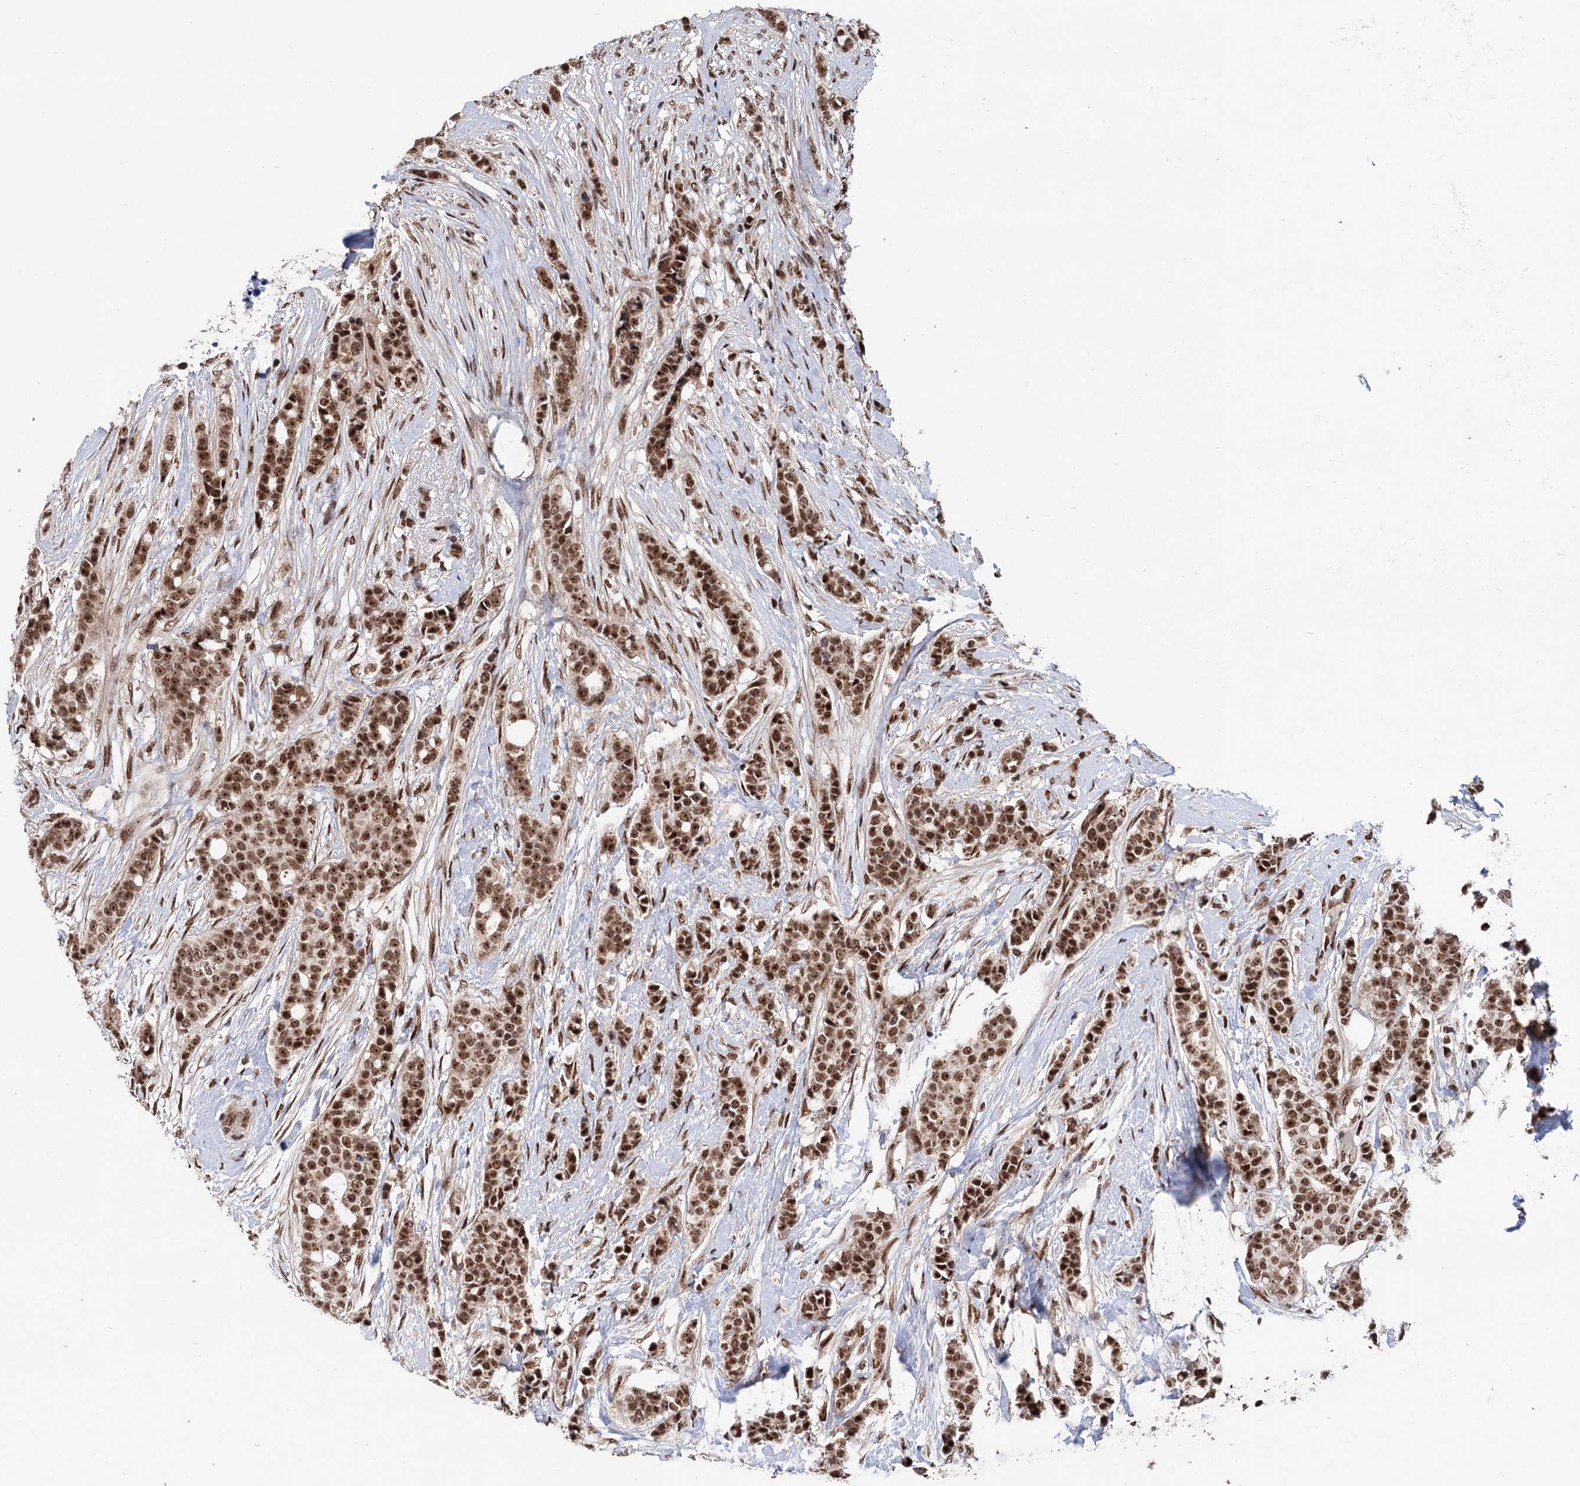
{"staining": {"intensity": "moderate", "quantity": ">75%", "location": "nuclear"}, "tissue": "breast cancer", "cell_type": "Tumor cells", "image_type": "cancer", "snomed": [{"axis": "morphology", "description": "Lobular carcinoma"}, {"axis": "topography", "description": "Breast"}], "caption": "Breast lobular carcinoma tissue demonstrates moderate nuclear staining in about >75% of tumor cells, visualized by immunohistochemistry.", "gene": "MAML1", "patient": {"sex": "female", "age": 51}}